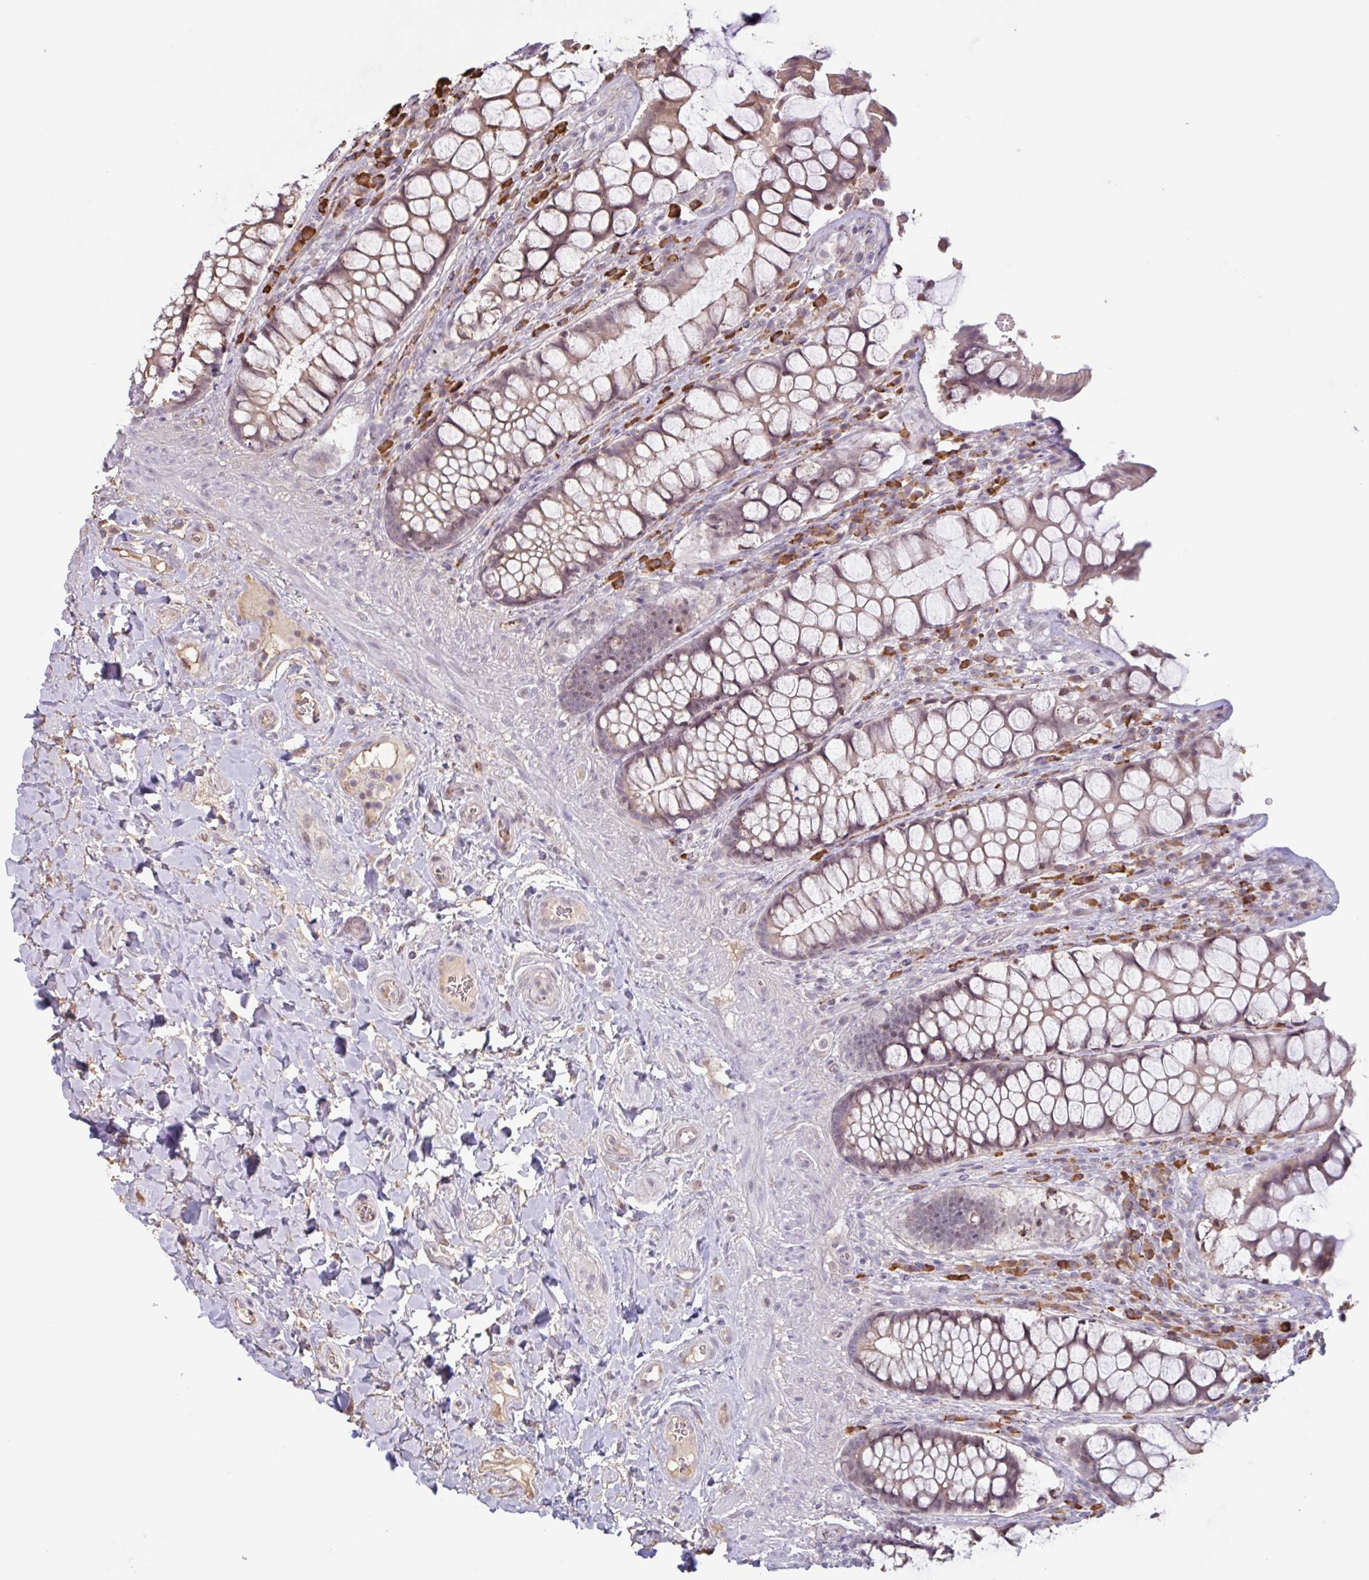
{"staining": {"intensity": "weak", "quantity": ">75%", "location": "cytoplasmic/membranous"}, "tissue": "rectum", "cell_type": "Glandular cells", "image_type": "normal", "snomed": [{"axis": "morphology", "description": "Normal tissue, NOS"}, {"axis": "topography", "description": "Rectum"}], "caption": "DAB immunohistochemical staining of unremarkable human rectum displays weak cytoplasmic/membranous protein expression in about >75% of glandular cells.", "gene": "TAF1D", "patient": {"sex": "female", "age": 58}}